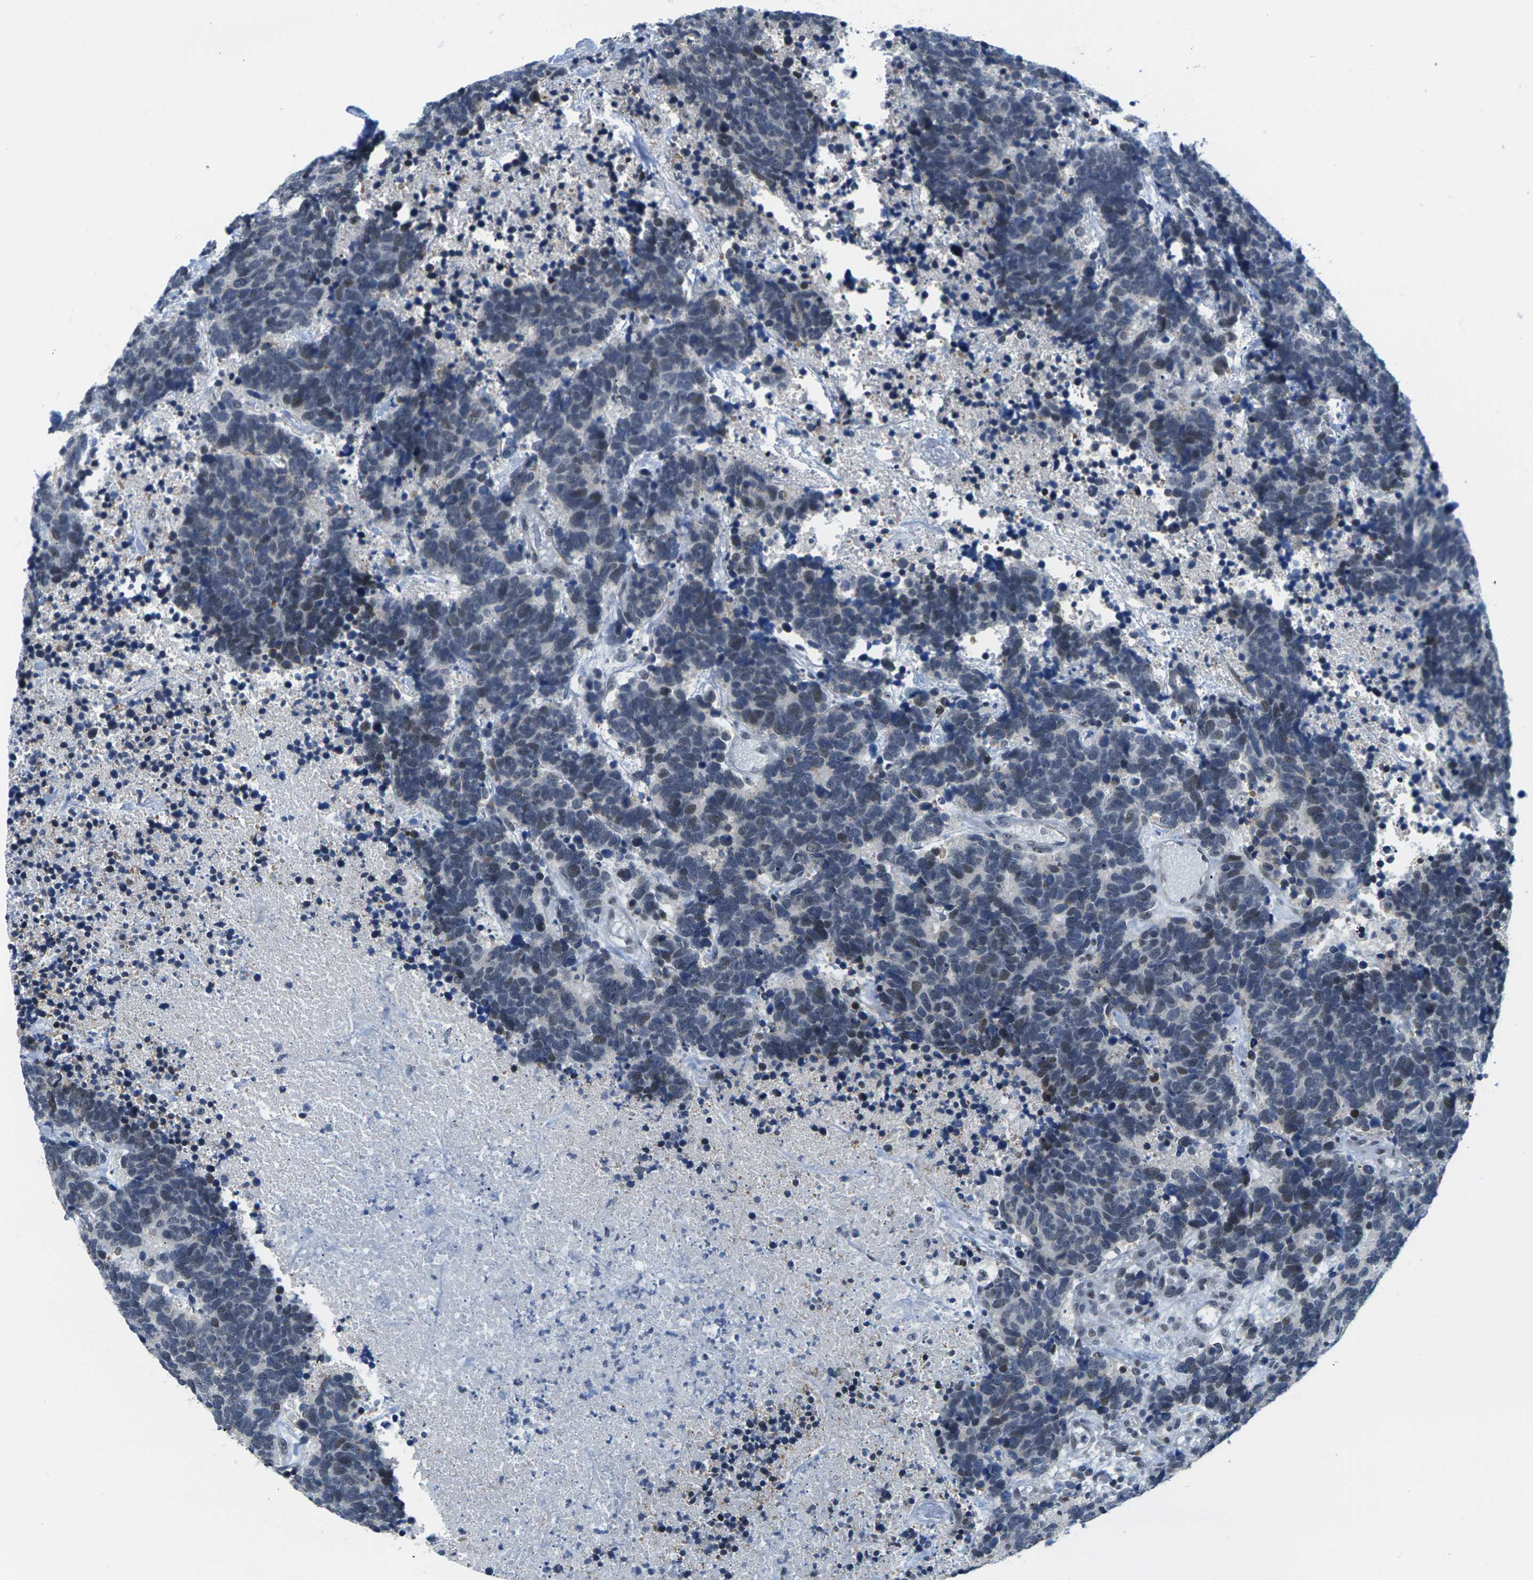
{"staining": {"intensity": "weak", "quantity": "<25%", "location": "nuclear"}, "tissue": "carcinoid", "cell_type": "Tumor cells", "image_type": "cancer", "snomed": [{"axis": "morphology", "description": "Carcinoma, NOS"}, {"axis": "morphology", "description": "Carcinoid, malignant, NOS"}, {"axis": "topography", "description": "Urinary bladder"}], "caption": "Immunohistochemistry photomicrograph of neoplastic tissue: malignant carcinoid stained with DAB demonstrates no significant protein staining in tumor cells.", "gene": "NSRP1", "patient": {"sex": "male", "age": 57}}